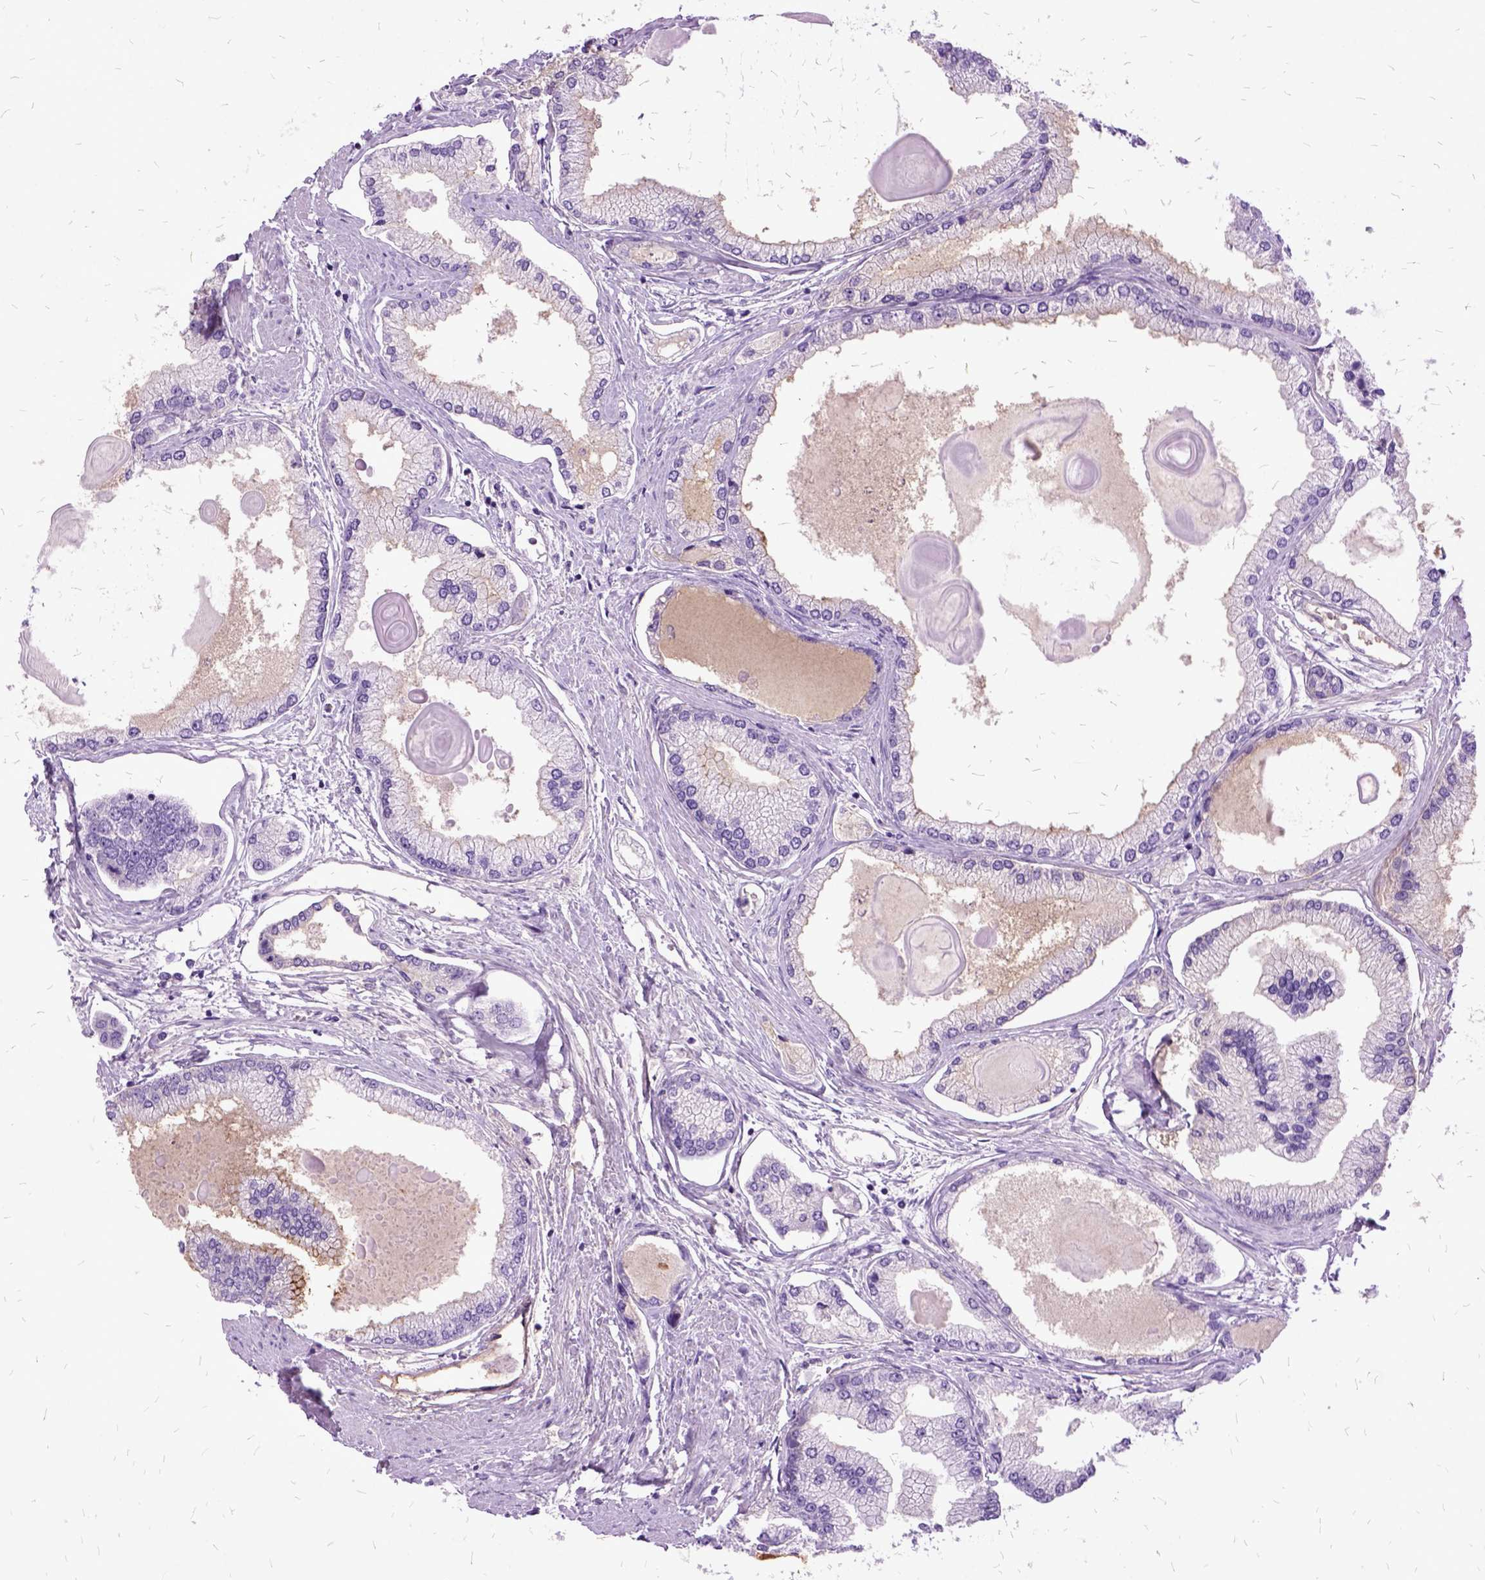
{"staining": {"intensity": "negative", "quantity": "none", "location": "none"}, "tissue": "prostate cancer", "cell_type": "Tumor cells", "image_type": "cancer", "snomed": [{"axis": "morphology", "description": "Adenocarcinoma, High grade"}, {"axis": "topography", "description": "Prostate"}], "caption": "A micrograph of prostate cancer (high-grade adenocarcinoma) stained for a protein displays no brown staining in tumor cells.", "gene": "MME", "patient": {"sex": "male", "age": 68}}